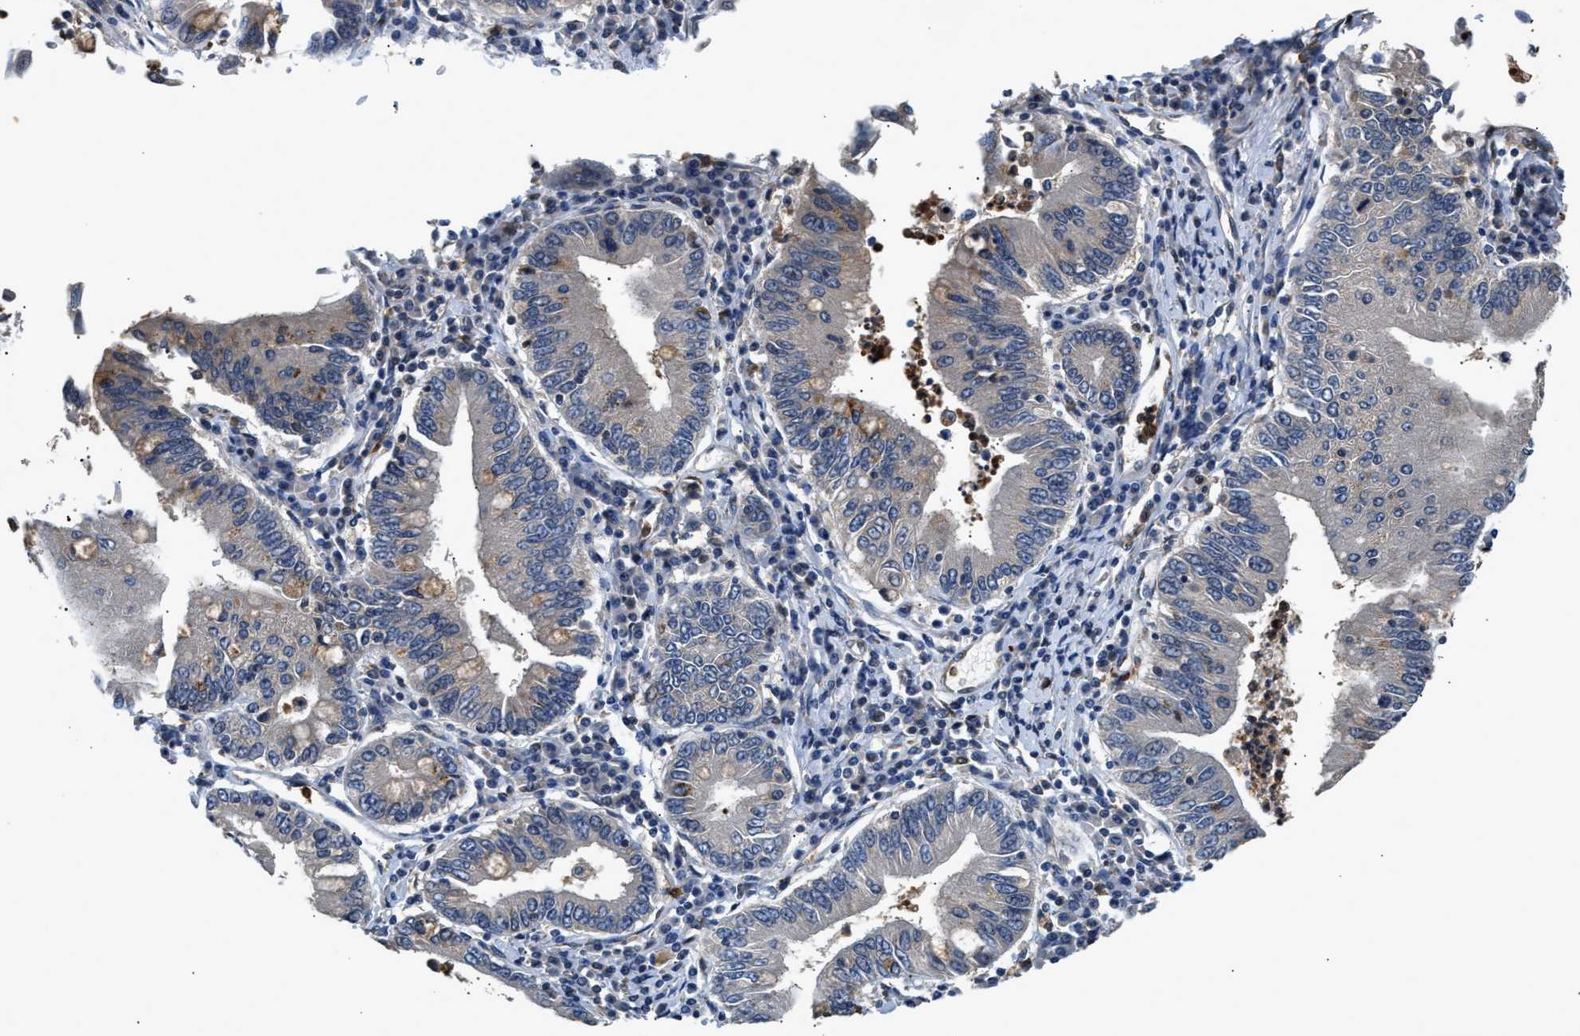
{"staining": {"intensity": "negative", "quantity": "none", "location": "none"}, "tissue": "stomach cancer", "cell_type": "Tumor cells", "image_type": "cancer", "snomed": [{"axis": "morphology", "description": "Normal tissue, NOS"}, {"axis": "morphology", "description": "Adenocarcinoma, NOS"}, {"axis": "topography", "description": "Esophagus"}, {"axis": "topography", "description": "Stomach, upper"}, {"axis": "topography", "description": "Peripheral nerve tissue"}], "caption": "Immunohistochemistry of human adenocarcinoma (stomach) exhibits no staining in tumor cells.", "gene": "CHUK", "patient": {"sex": "male", "age": 62}}